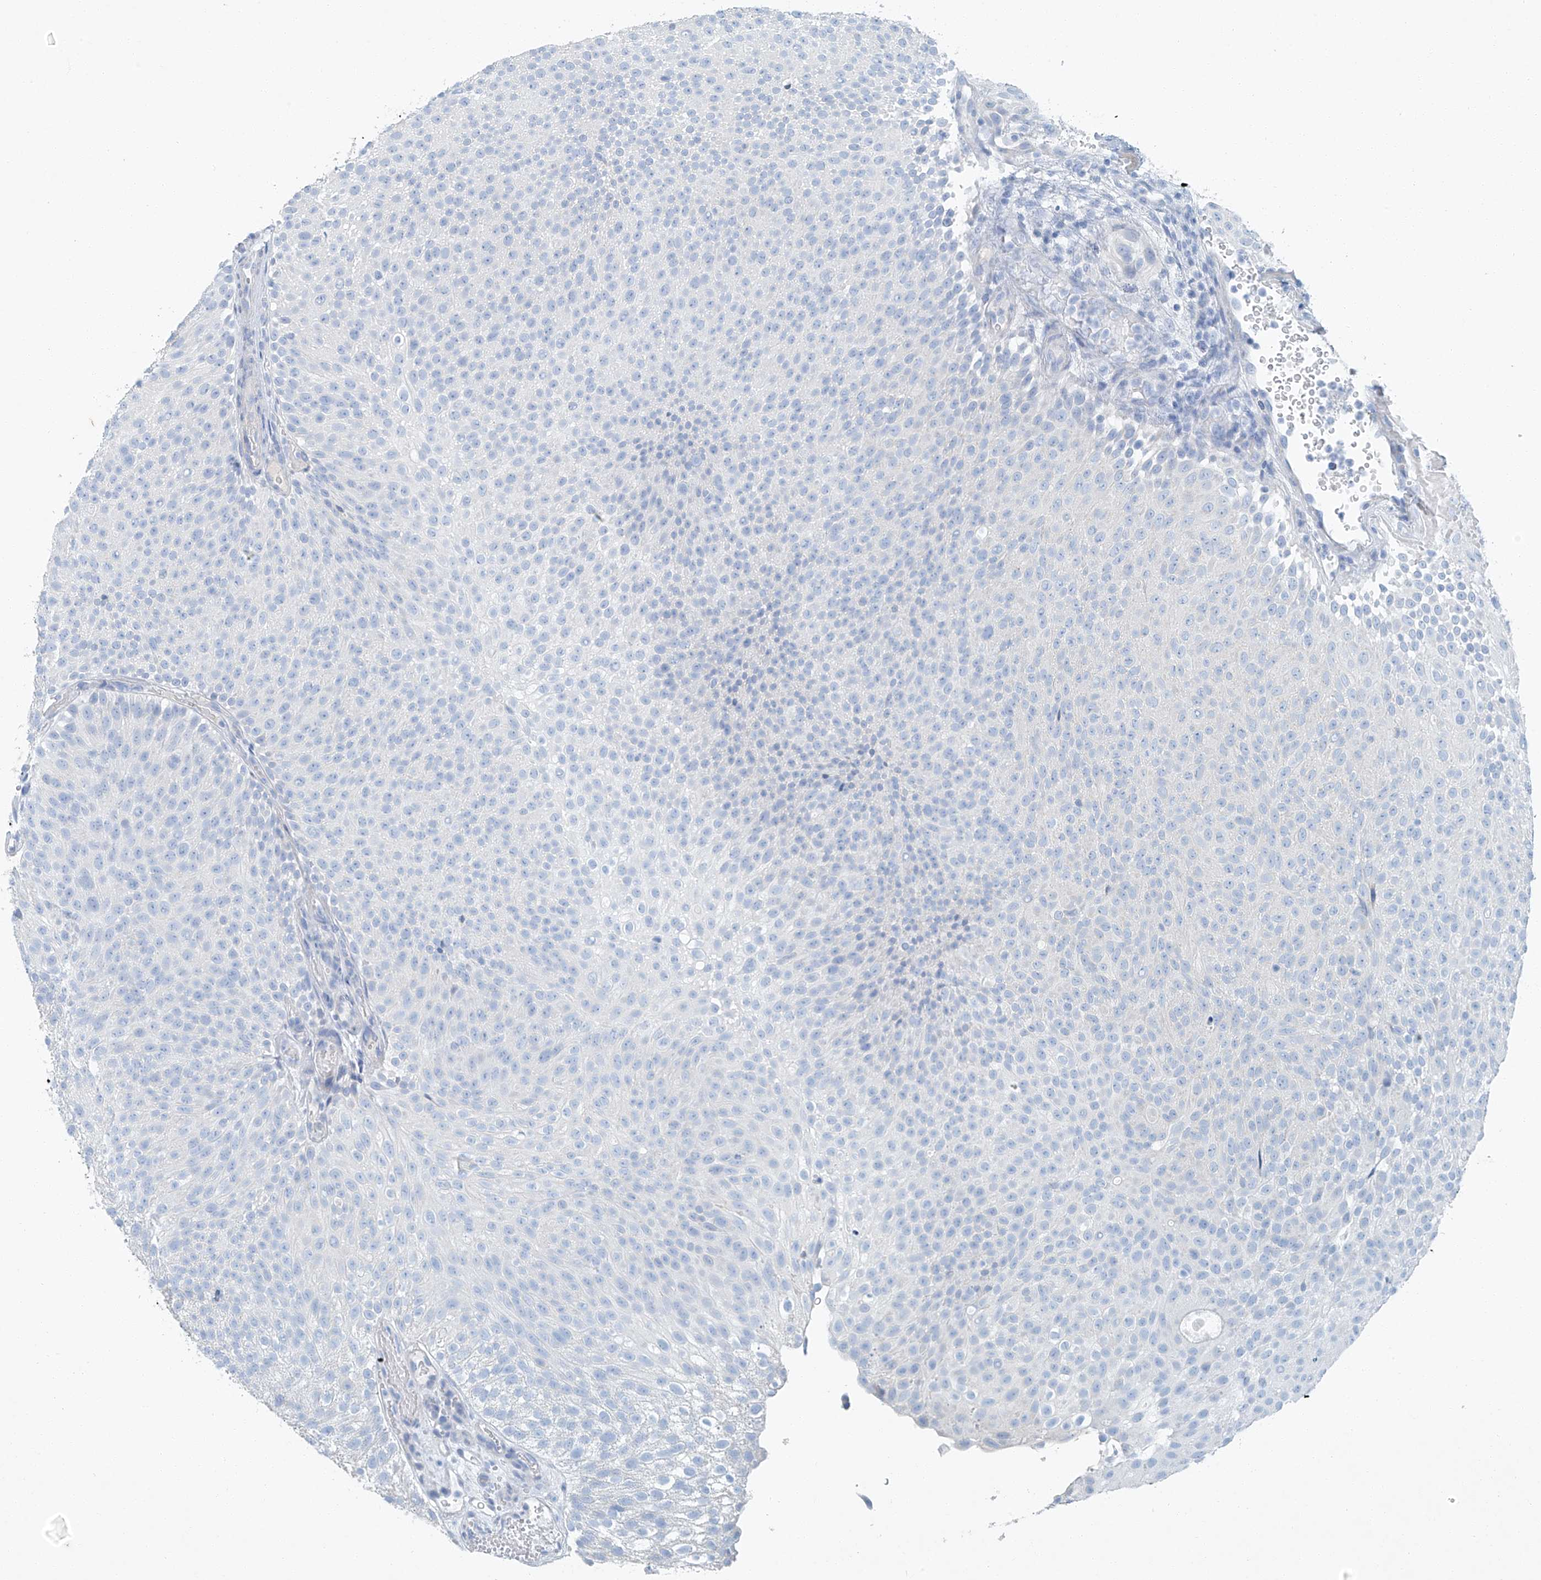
{"staining": {"intensity": "negative", "quantity": "none", "location": "none"}, "tissue": "urothelial cancer", "cell_type": "Tumor cells", "image_type": "cancer", "snomed": [{"axis": "morphology", "description": "Urothelial carcinoma, Low grade"}, {"axis": "topography", "description": "Urinary bladder"}], "caption": "Tumor cells show no significant protein expression in urothelial carcinoma (low-grade). Nuclei are stained in blue.", "gene": "C1orf87", "patient": {"sex": "male", "age": 78}}